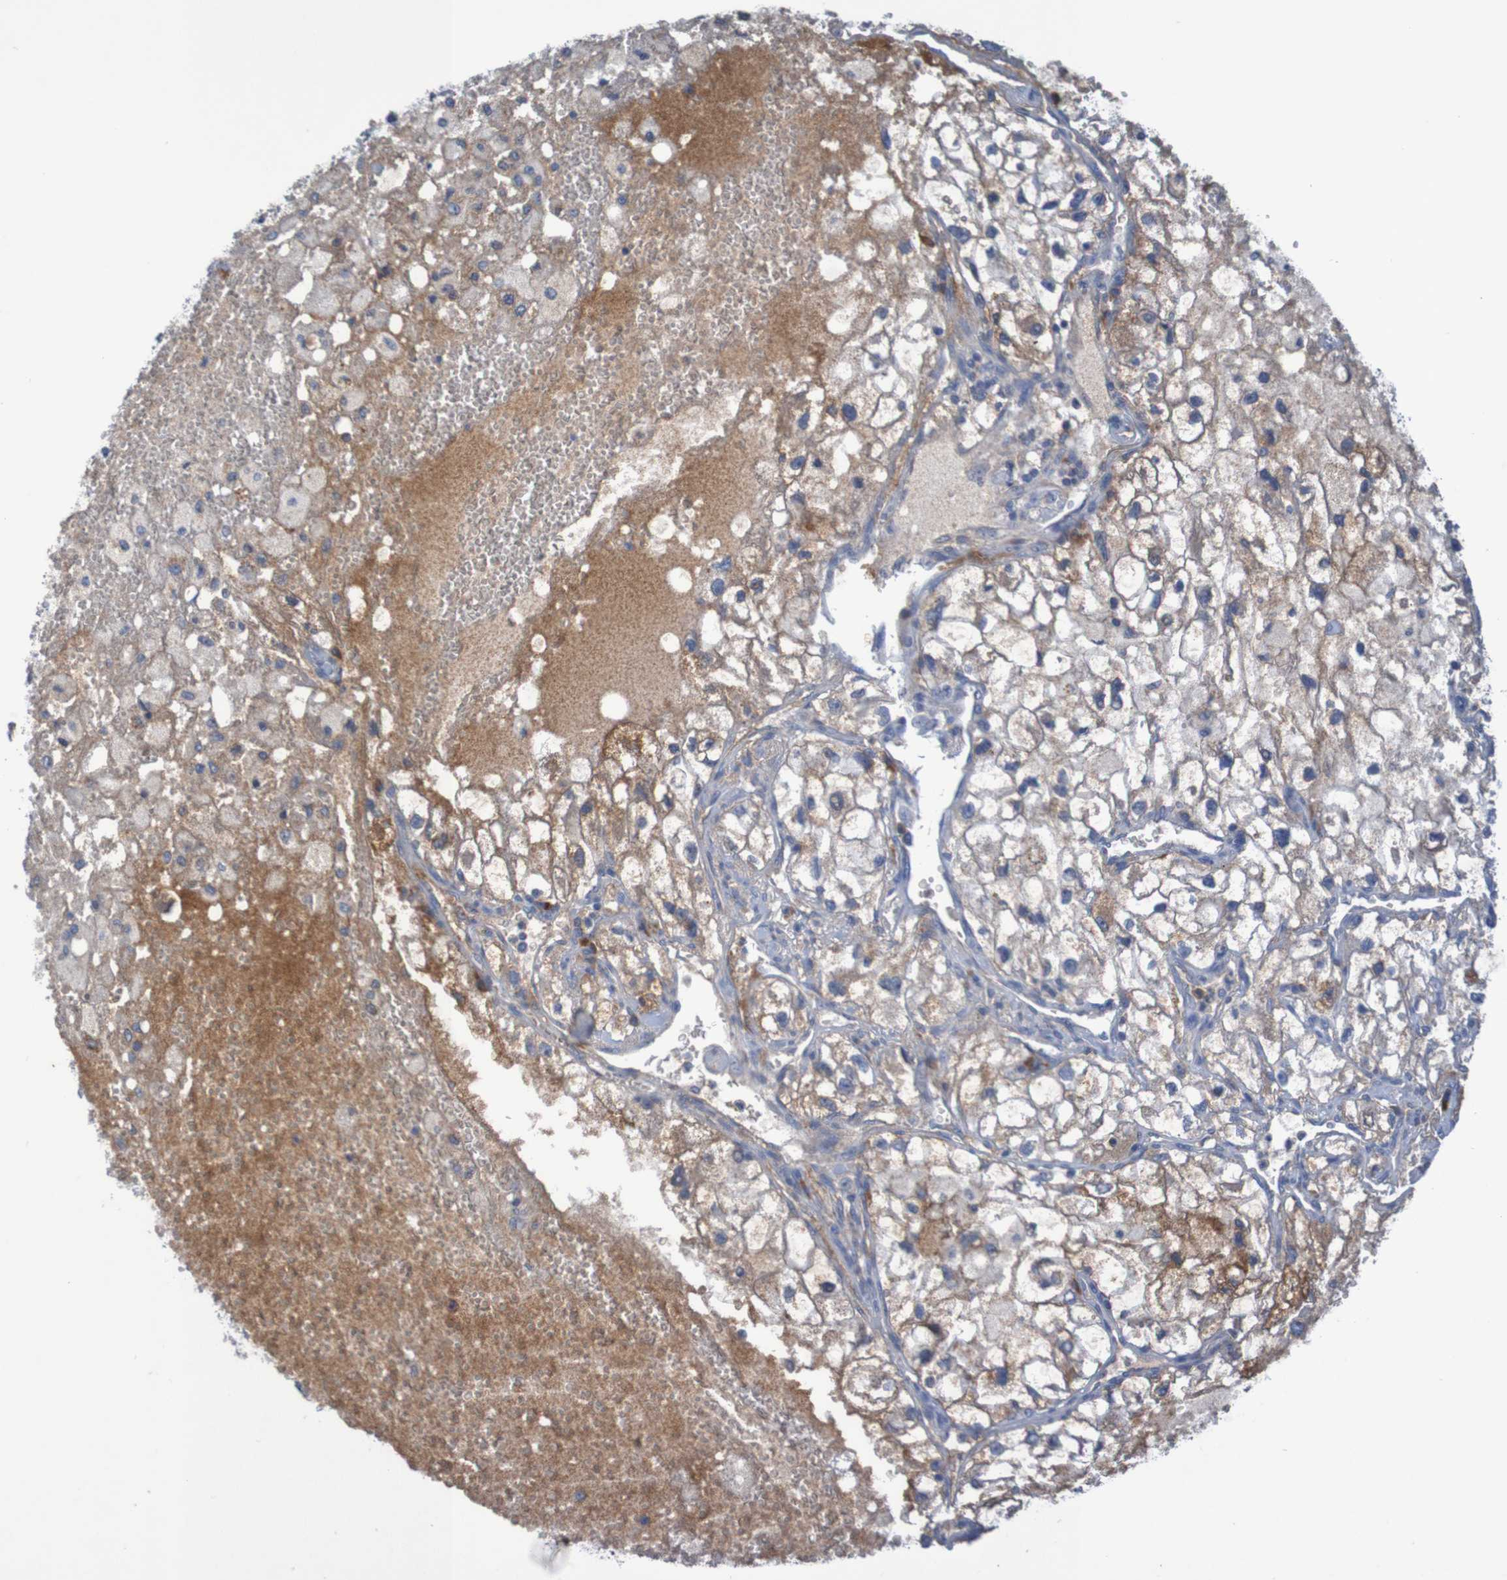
{"staining": {"intensity": "moderate", "quantity": "25%-75%", "location": "cytoplasmic/membranous"}, "tissue": "renal cancer", "cell_type": "Tumor cells", "image_type": "cancer", "snomed": [{"axis": "morphology", "description": "Adenocarcinoma, NOS"}, {"axis": "topography", "description": "Kidney"}], "caption": "Immunohistochemical staining of human renal cancer (adenocarcinoma) shows medium levels of moderate cytoplasmic/membranous positivity in approximately 25%-75% of tumor cells.", "gene": "LTA", "patient": {"sex": "female", "age": 70}}